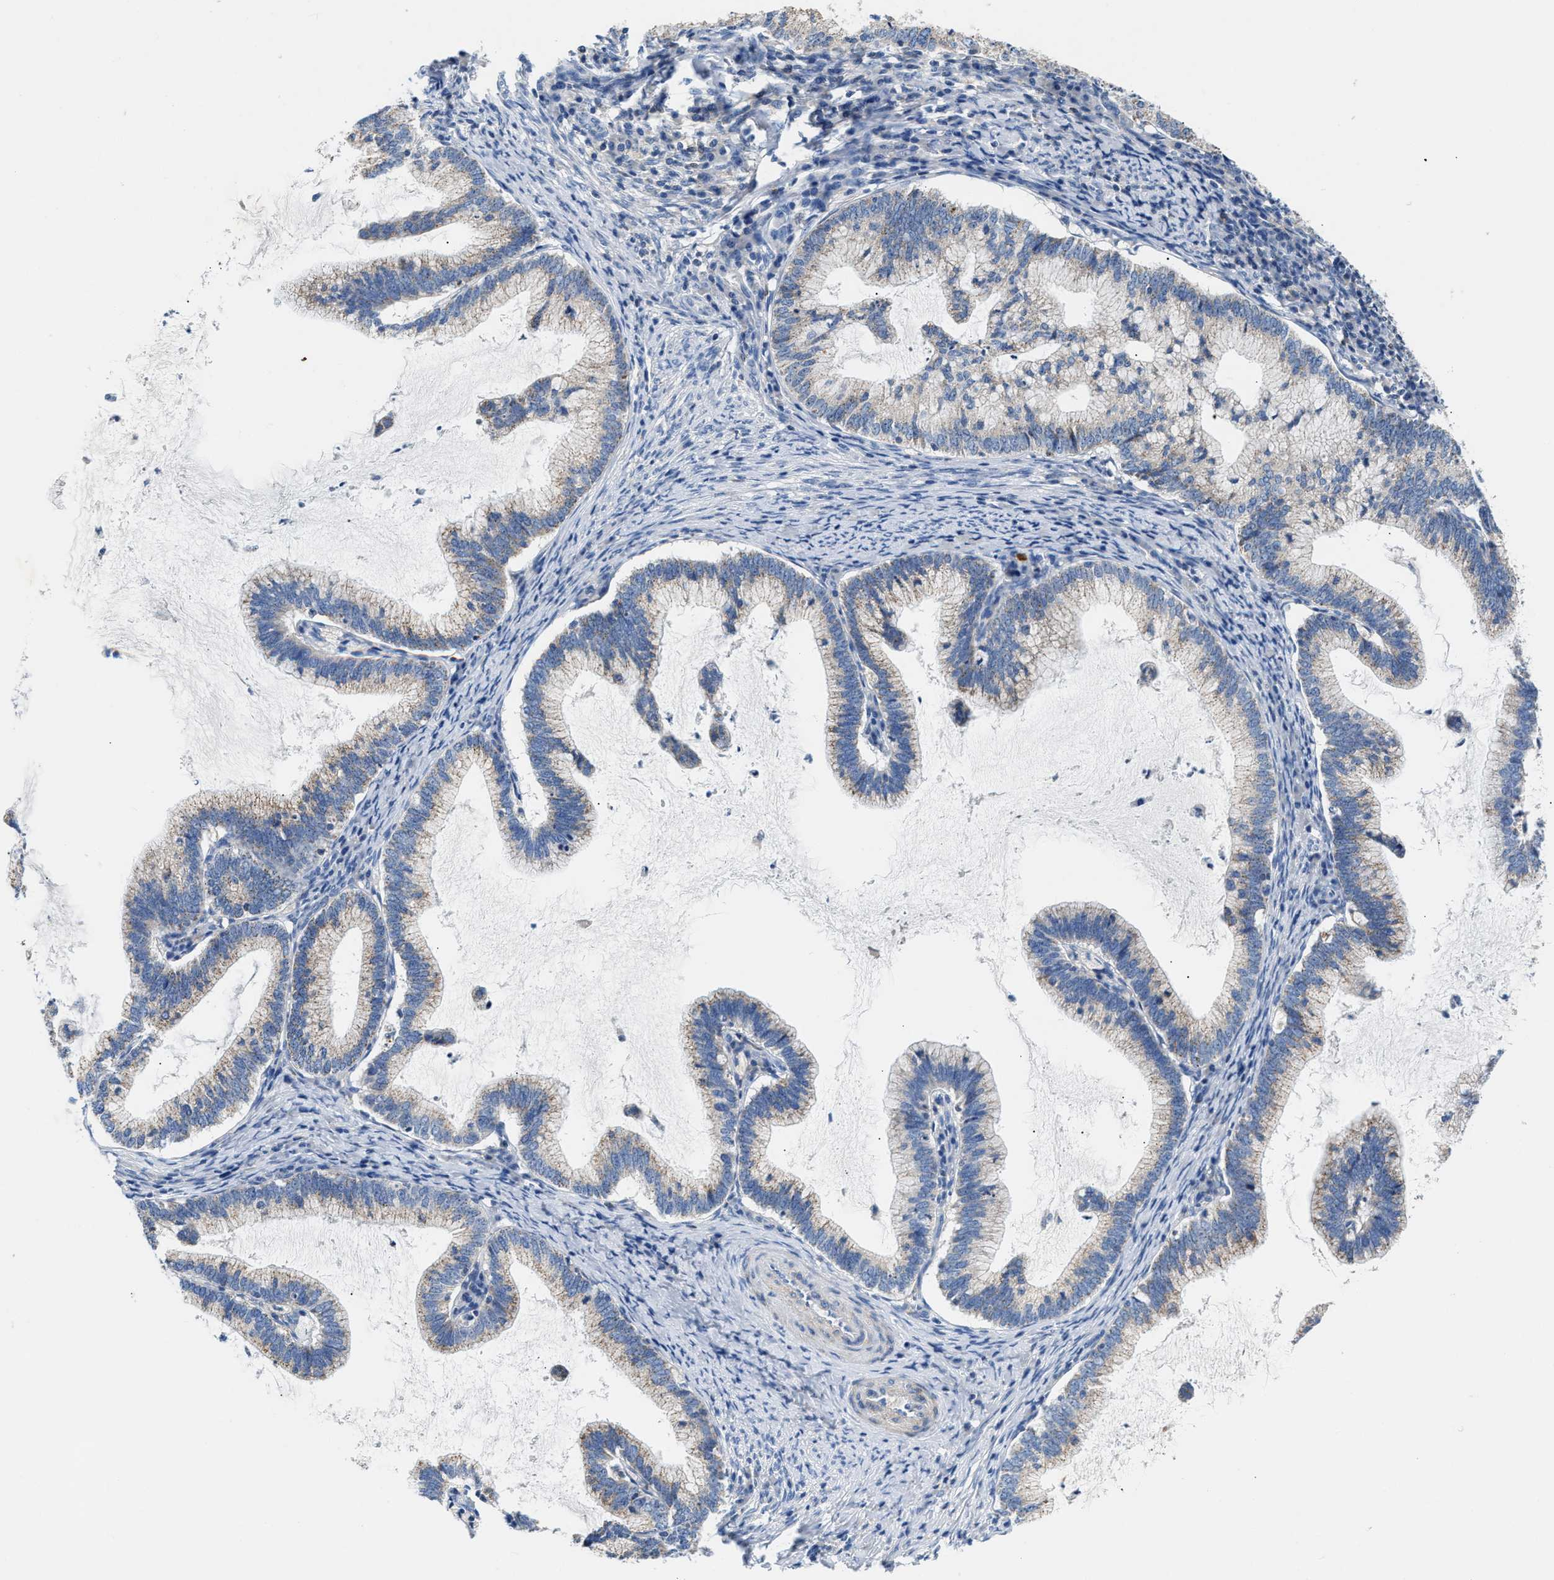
{"staining": {"intensity": "negative", "quantity": "none", "location": "none"}, "tissue": "cervical cancer", "cell_type": "Tumor cells", "image_type": "cancer", "snomed": [{"axis": "morphology", "description": "Adenocarcinoma, NOS"}, {"axis": "topography", "description": "Cervix"}], "caption": "A high-resolution photomicrograph shows immunohistochemistry staining of cervical adenocarcinoma, which demonstrates no significant positivity in tumor cells.", "gene": "TUT7", "patient": {"sex": "female", "age": 36}}